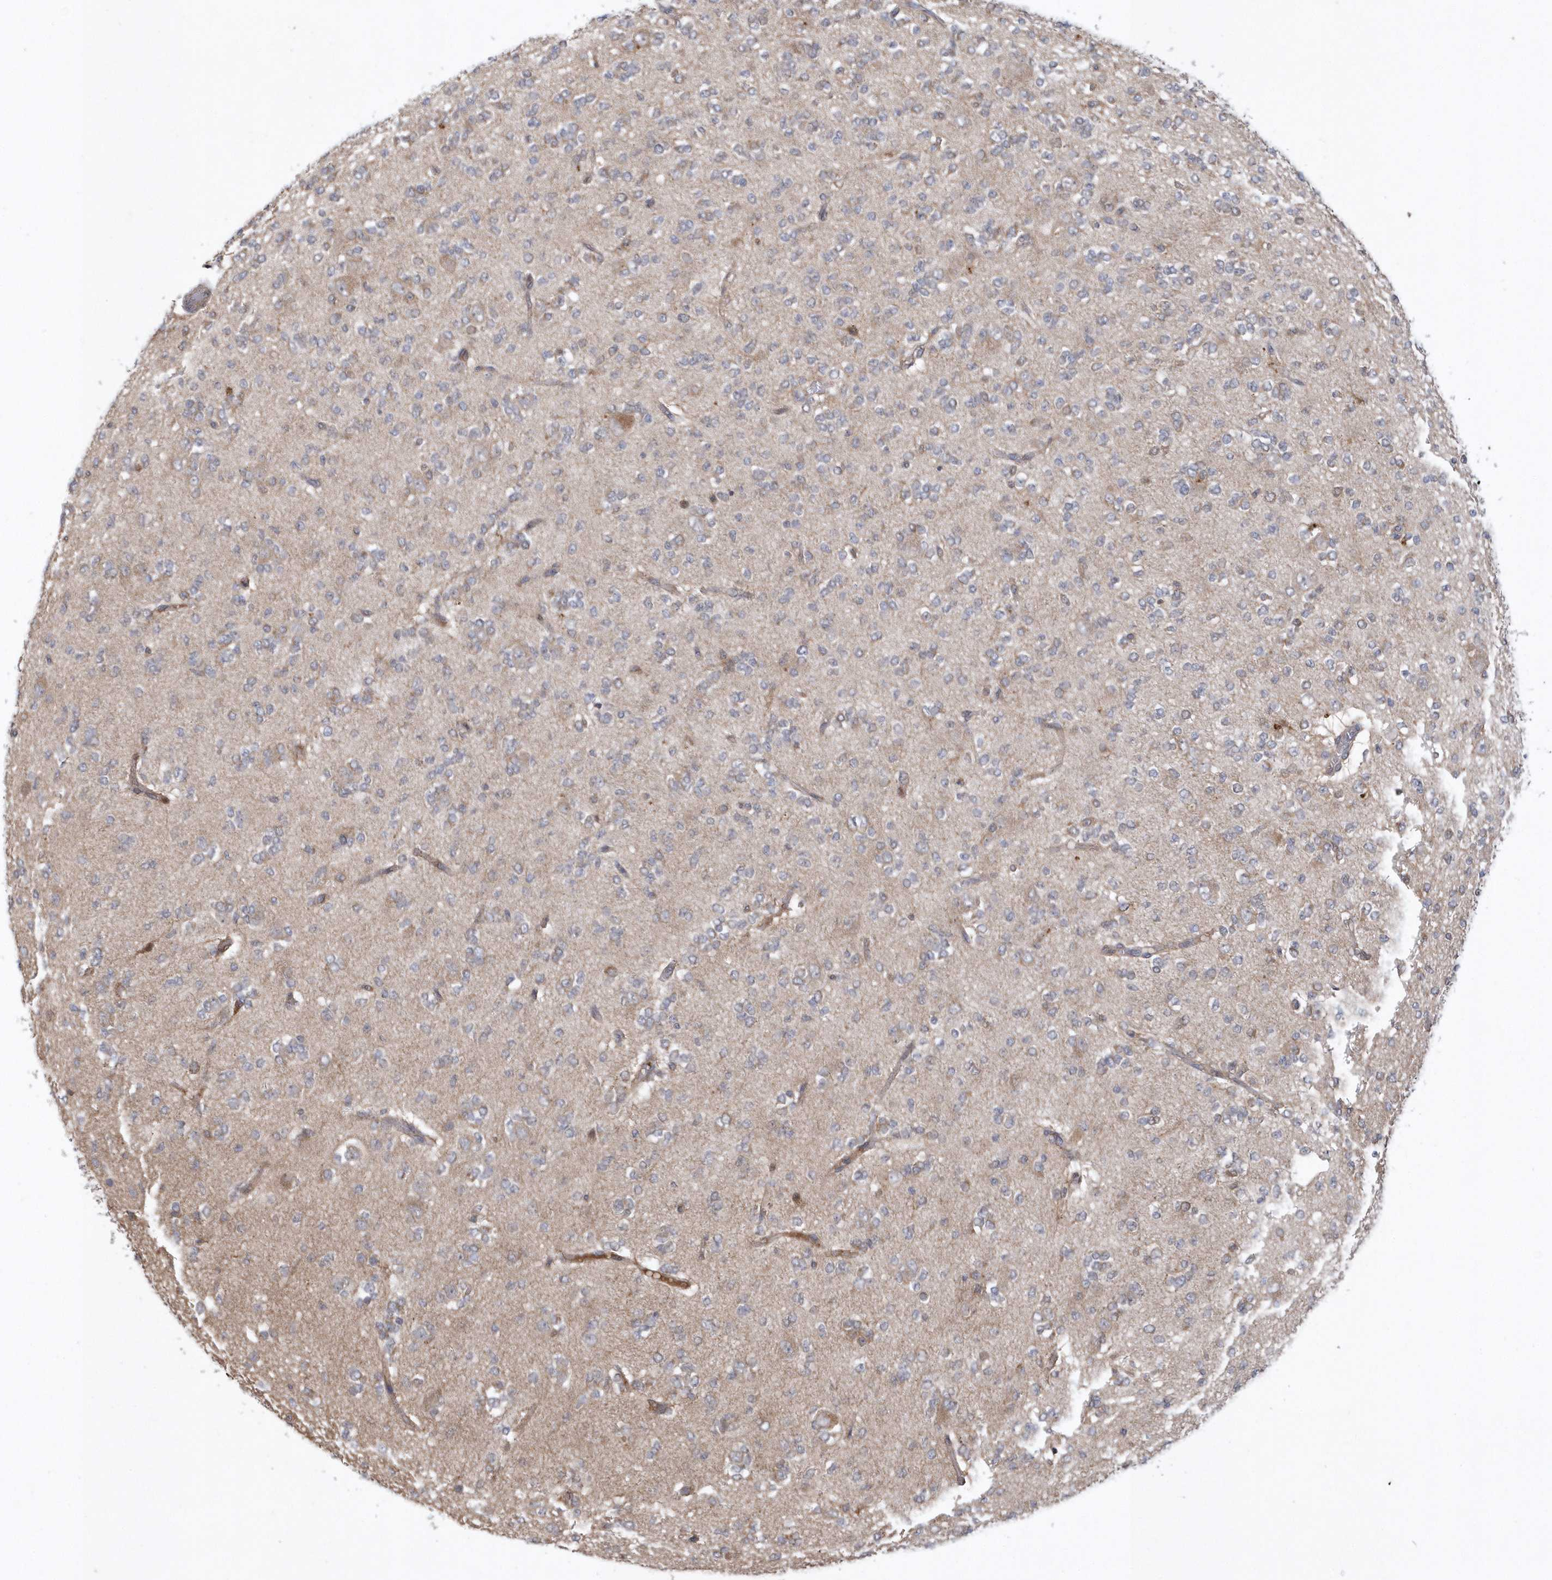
{"staining": {"intensity": "negative", "quantity": "none", "location": "none"}, "tissue": "glioma", "cell_type": "Tumor cells", "image_type": "cancer", "snomed": [{"axis": "morphology", "description": "Glioma, malignant, Low grade"}, {"axis": "topography", "description": "Brain"}], "caption": "Tumor cells are negative for protein expression in human low-grade glioma (malignant).", "gene": "HMGCS1", "patient": {"sex": "male", "age": 38}}